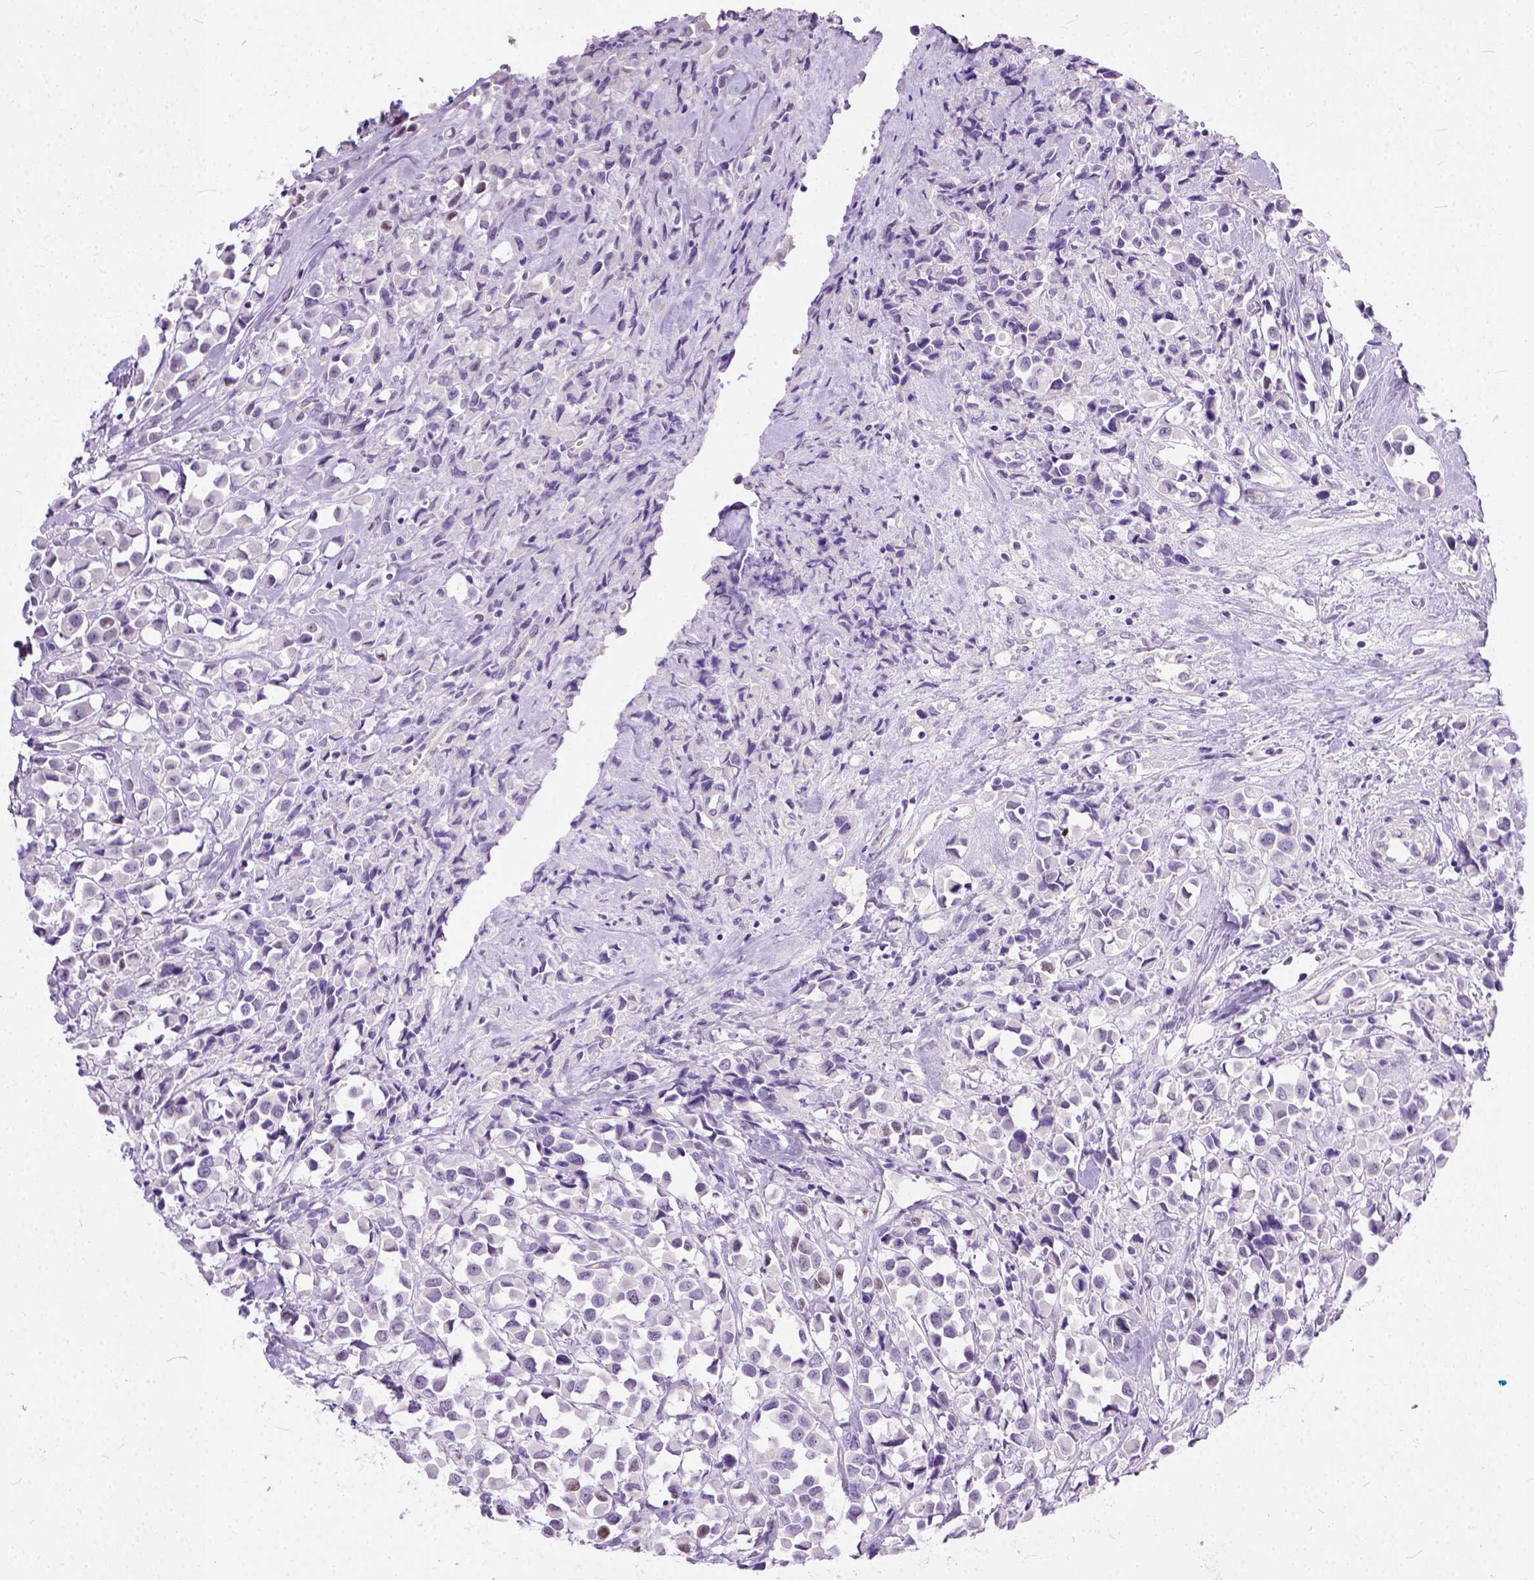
{"staining": {"intensity": "negative", "quantity": "none", "location": "none"}, "tissue": "breast cancer", "cell_type": "Tumor cells", "image_type": "cancer", "snomed": [{"axis": "morphology", "description": "Duct carcinoma"}, {"axis": "topography", "description": "Breast"}], "caption": "The micrograph exhibits no staining of tumor cells in infiltrating ductal carcinoma (breast).", "gene": "ADGRF1", "patient": {"sex": "female", "age": 61}}